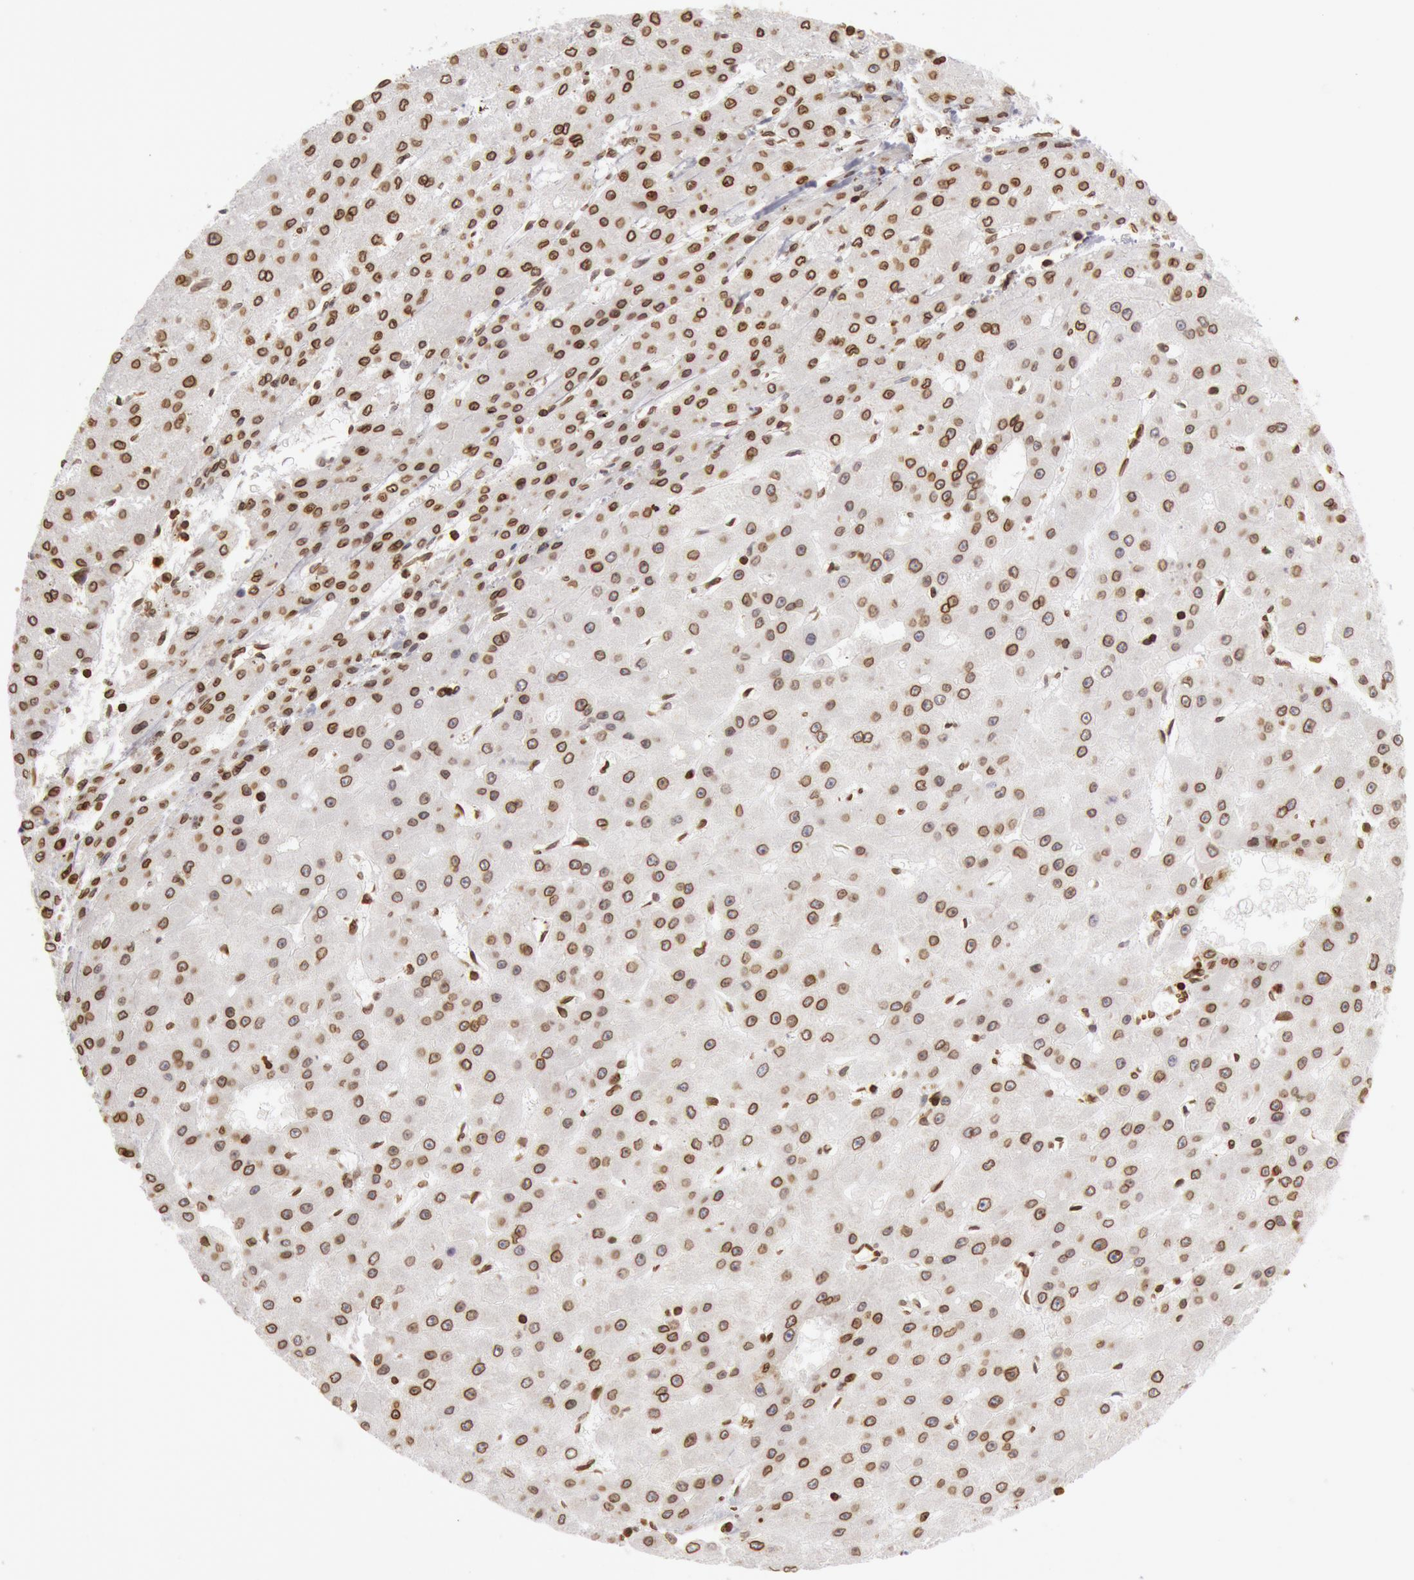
{"staining": {"intensity": "moderate", "quantity": "25%-75%", "location": "cytoplasmic/membranous,nuclear"}, "tissue": "liver cancer", "cell_type": "Tumor cells", "image_type": "cancer", "snomed": [{"axis": "morphology", "description": "Carcinoma, Hepatocellular, NOS"}, {"axis": "topography", "description": "Liver"}], "caption": "Protein staining by IHC displays moderate cytoplasmic/membranous and nuclear positivity in about 25%-75% of tumor cells in liver hepatocellular carcinoma. The staining was performed using DAB (3,3'-diaminobenzidine), with brown indicating positive protein expression. Nuclei are stained blue with hematoxylin.", "gene": "SUN2", "patient": {"sex": "female", "age": 52}}